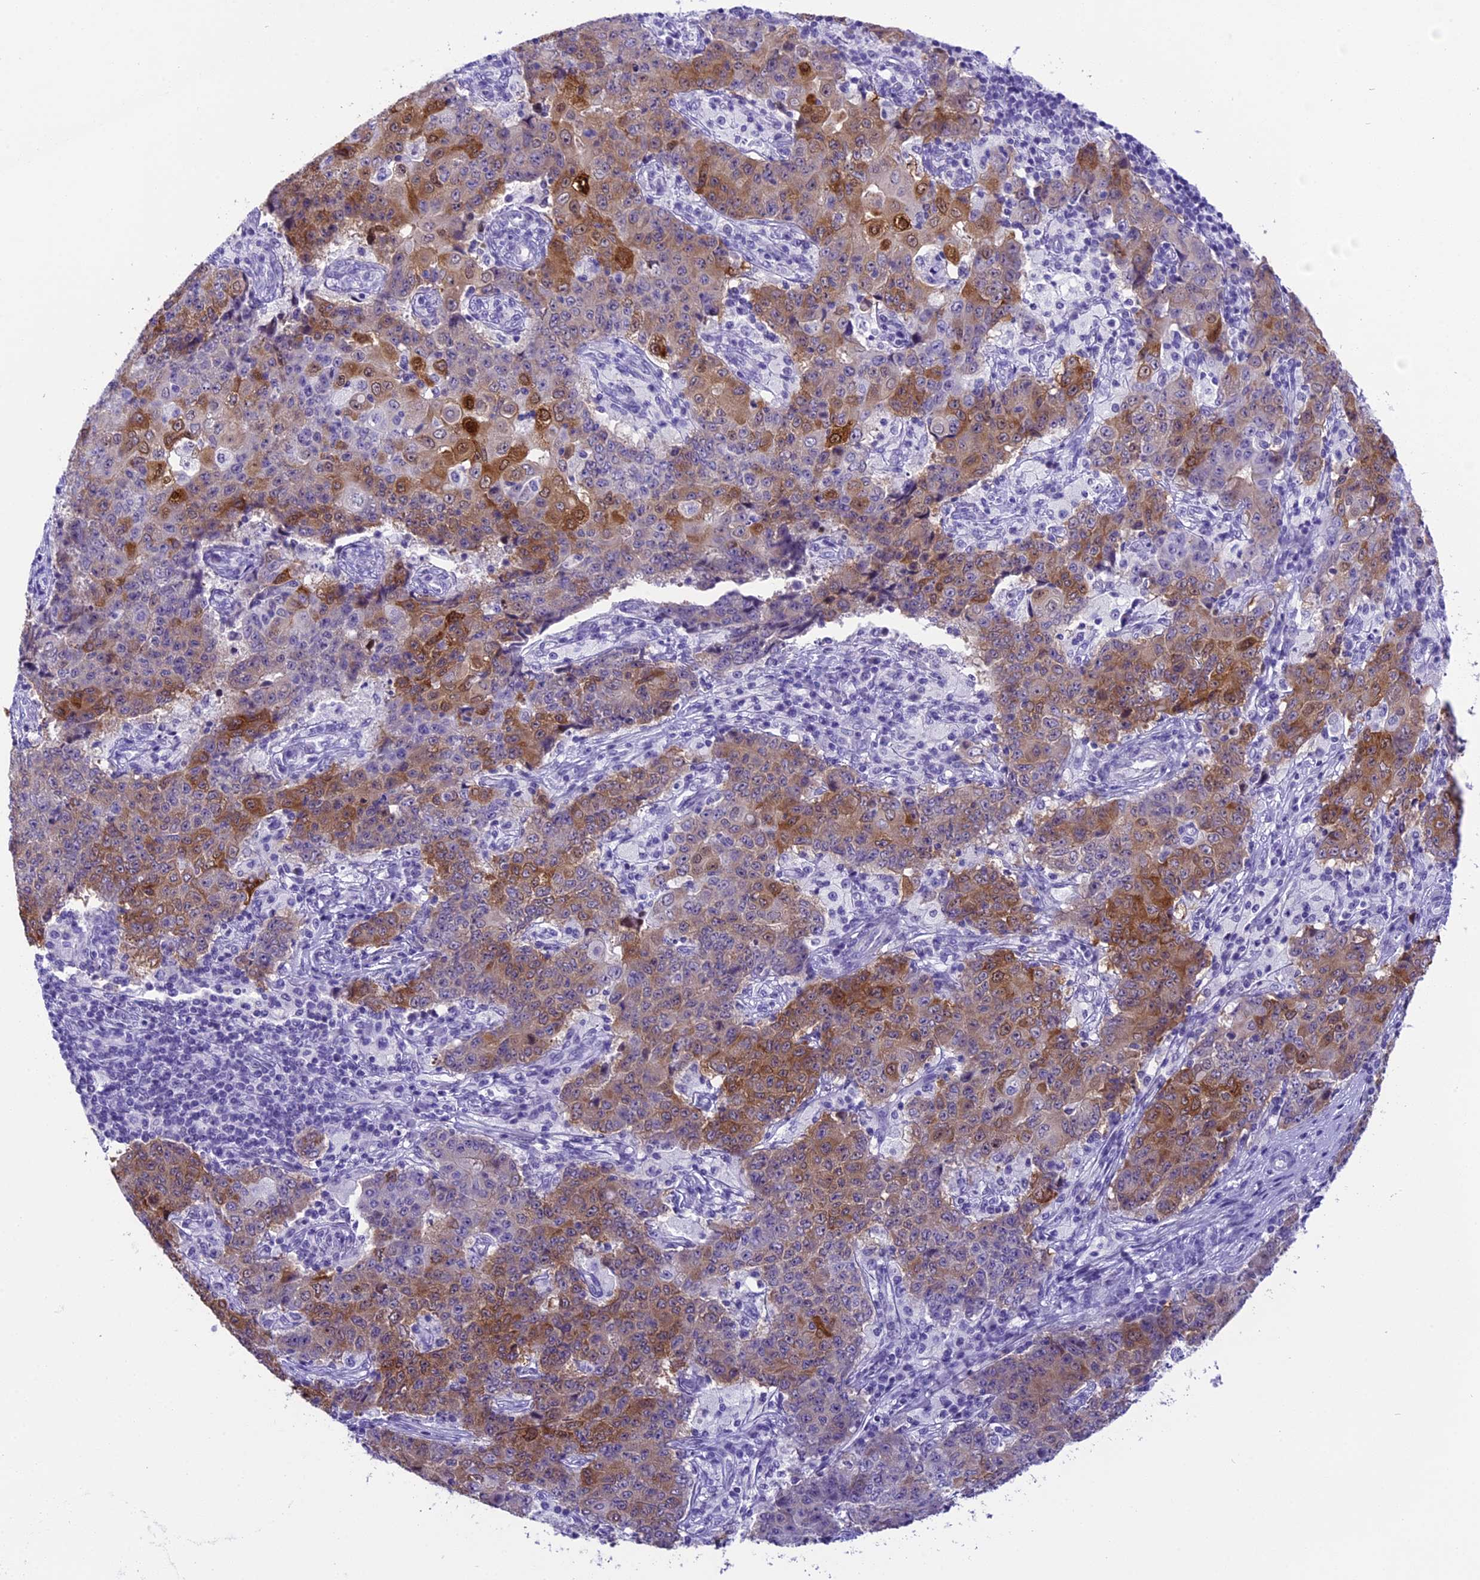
{"staining": {"intensity": "moderate", "quantity": "25%-75%", "location": "cytoplasmic/membranous"}, "tissue": "ovarian cancer", "cell_type": "Tumor cells", "image_type": "cancer", "snomed": [{"axis": "morphology", "description": "Carcinoma, endometroid"}, {"axis": "topography", "description": "Ovary"}], "caption": "Immunohistochemical staining of ovarian cancer (endometroid carcinoma) reveals medium levels of moderate cytoplasmic/membranous positivity in approximately 25%-75% of tumor cells.", "gene": "PRR15", "patient": {"sex": "female", "age": 42}}